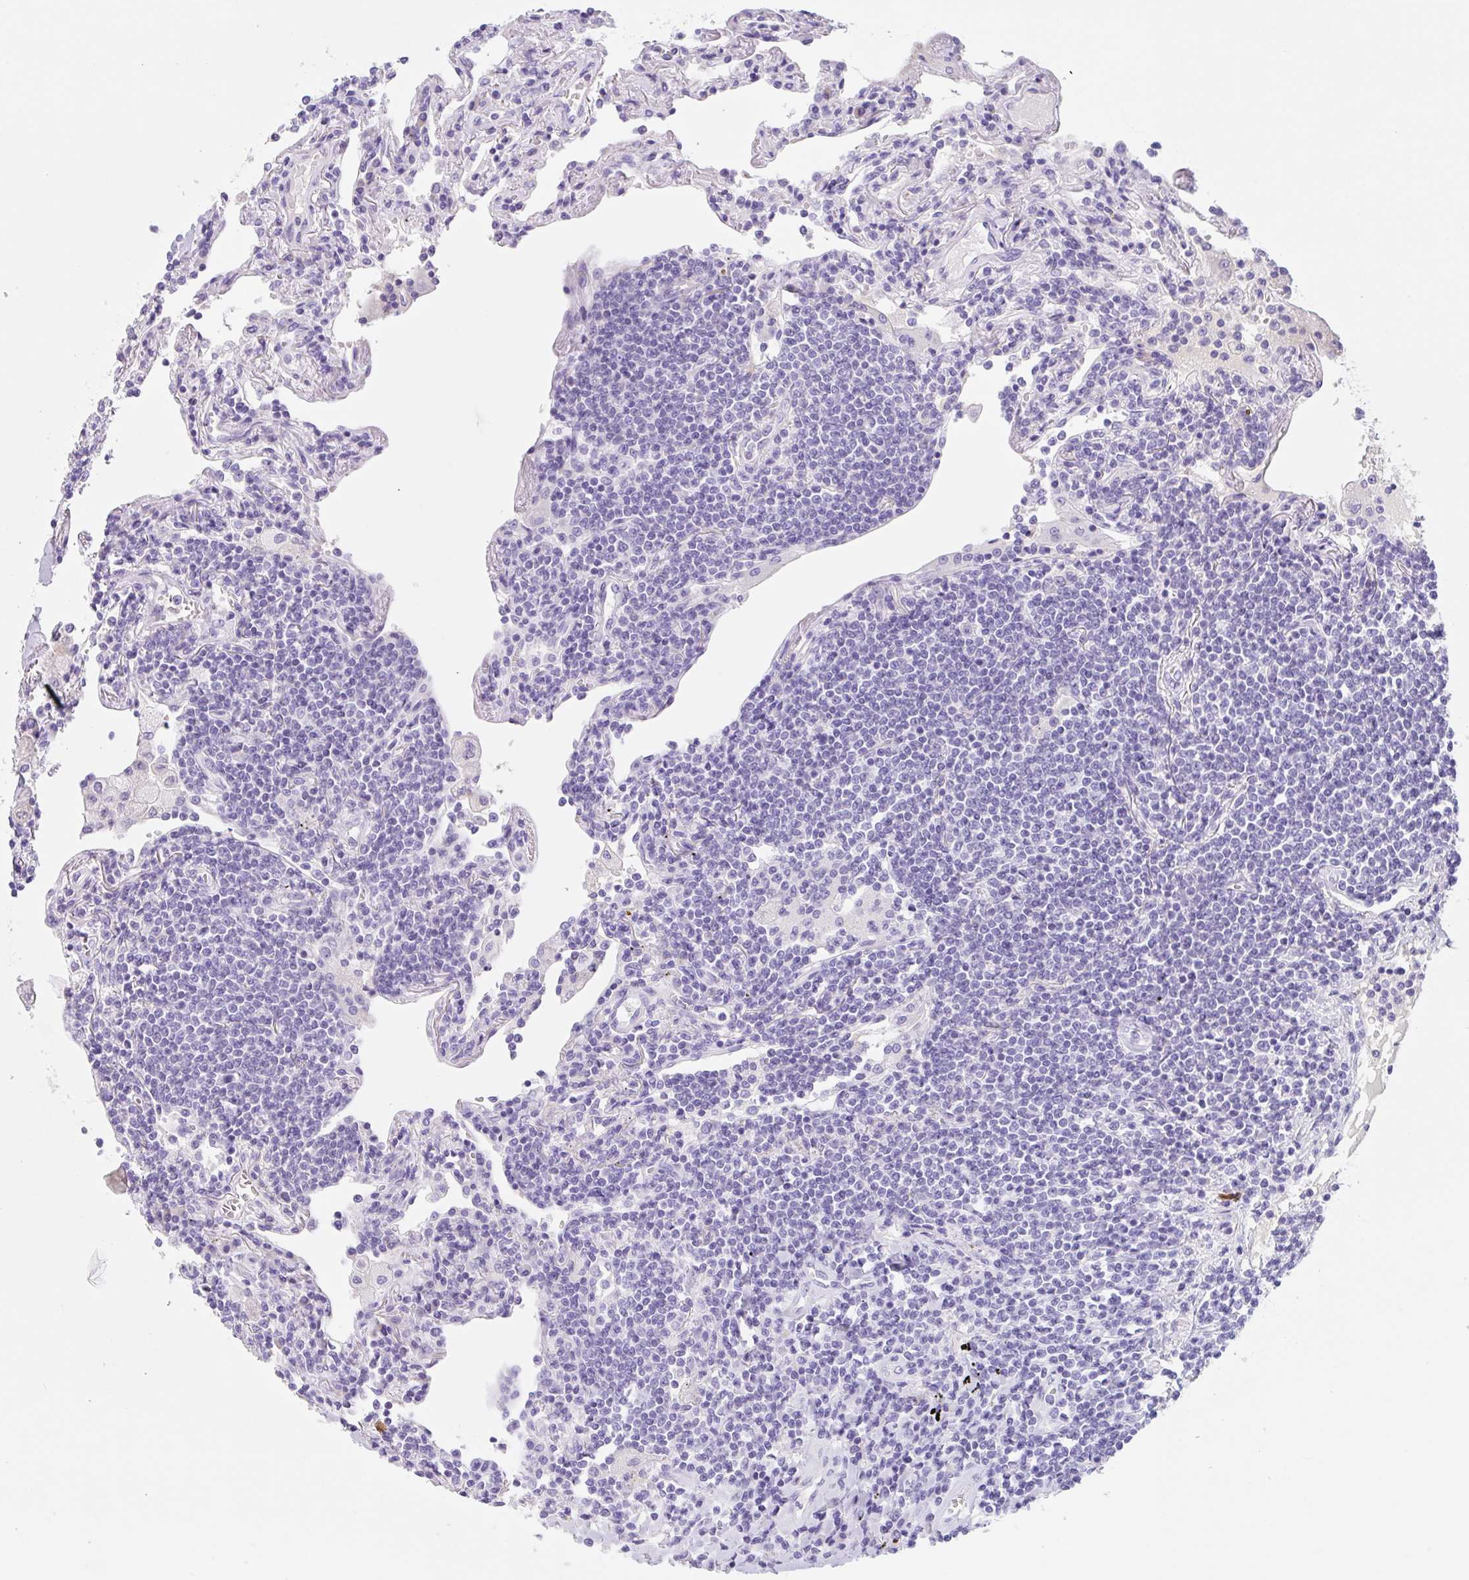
{"staining": {"intensity": "negative", "quantity": "none", "location": "none"}, "tissue": "lymphoma", "cell_type": "Tumor cells", "image_type": "cancer", "snomed": [{"axis": "morphology", "description": "Malignant lymphoma, non-Hodgkin's type, Low grade"}, {"axis": "topography", "description": "Lung"}], "caption": "Protein analysis of lymphoma demonstrates no significant positivity in tumor cells.", "gene": "KLK8", "patient": {"sex": "female", "age": 71}}